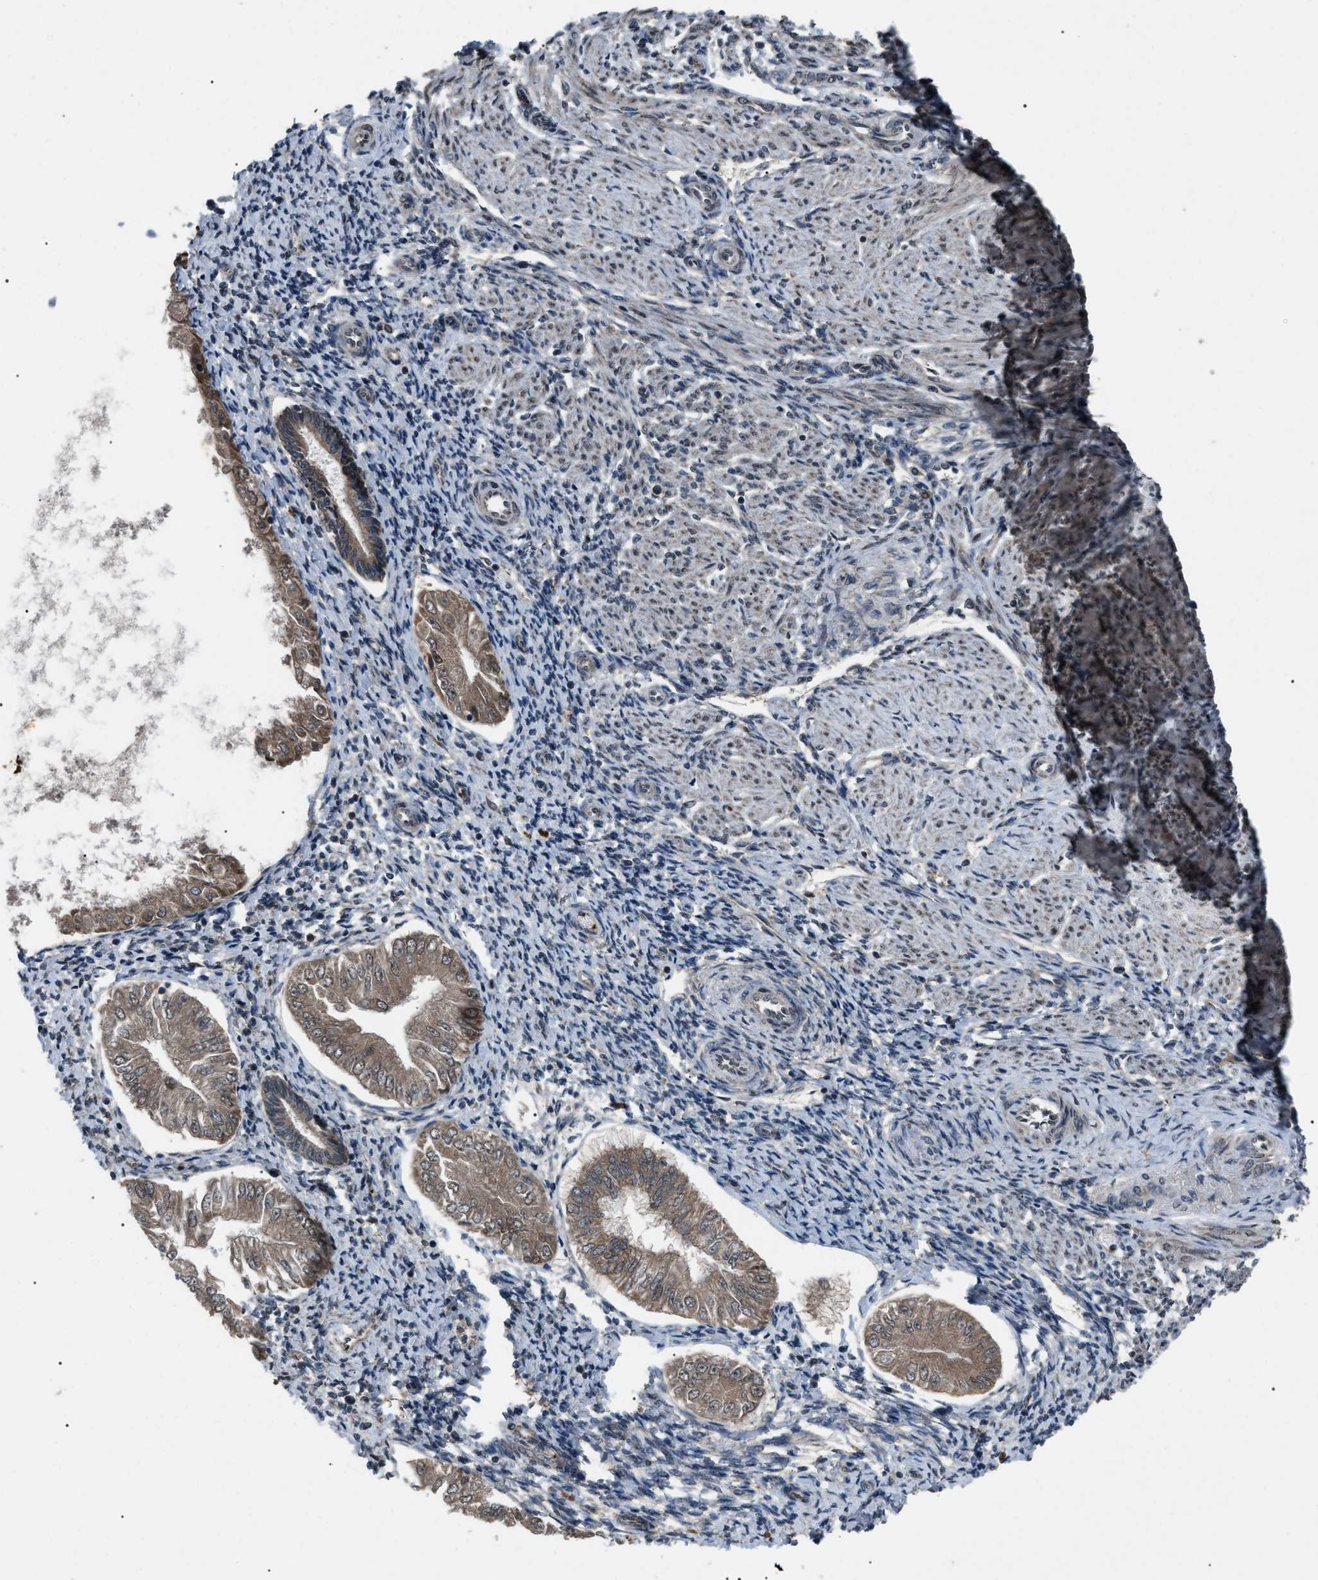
{"staining": {"intensity": "weak", "quantity": ">75%", "location": "cytoplasmic/membranous"}, "tissue": "endometrial cancer", "cell_type": "Tumor cells", "image_type": "cancer", "snomed": [{"axis": "morphology", "description": "Adenocarcinoma, NOS"}, {"axis": "topography", "description": "Endometrium"}], "caption": "High-magnification brightfield microscopy of endometrial cancer (adenocarcinoma) stained with DAB (brown) and counterstained with hematoxylin (blue). tumor cells exhibit weak cytoplasmic/membranous expression is identified in approximately>75% of cells. The staining is performed using DAB (3,3'-diaminobenzidine) brown chromogen to label protein expression. The nuclei are counter-stained blue using hematoxylin.", "gene": "ZFAND2A", "patient": {"sex": "female", "age": 53}}